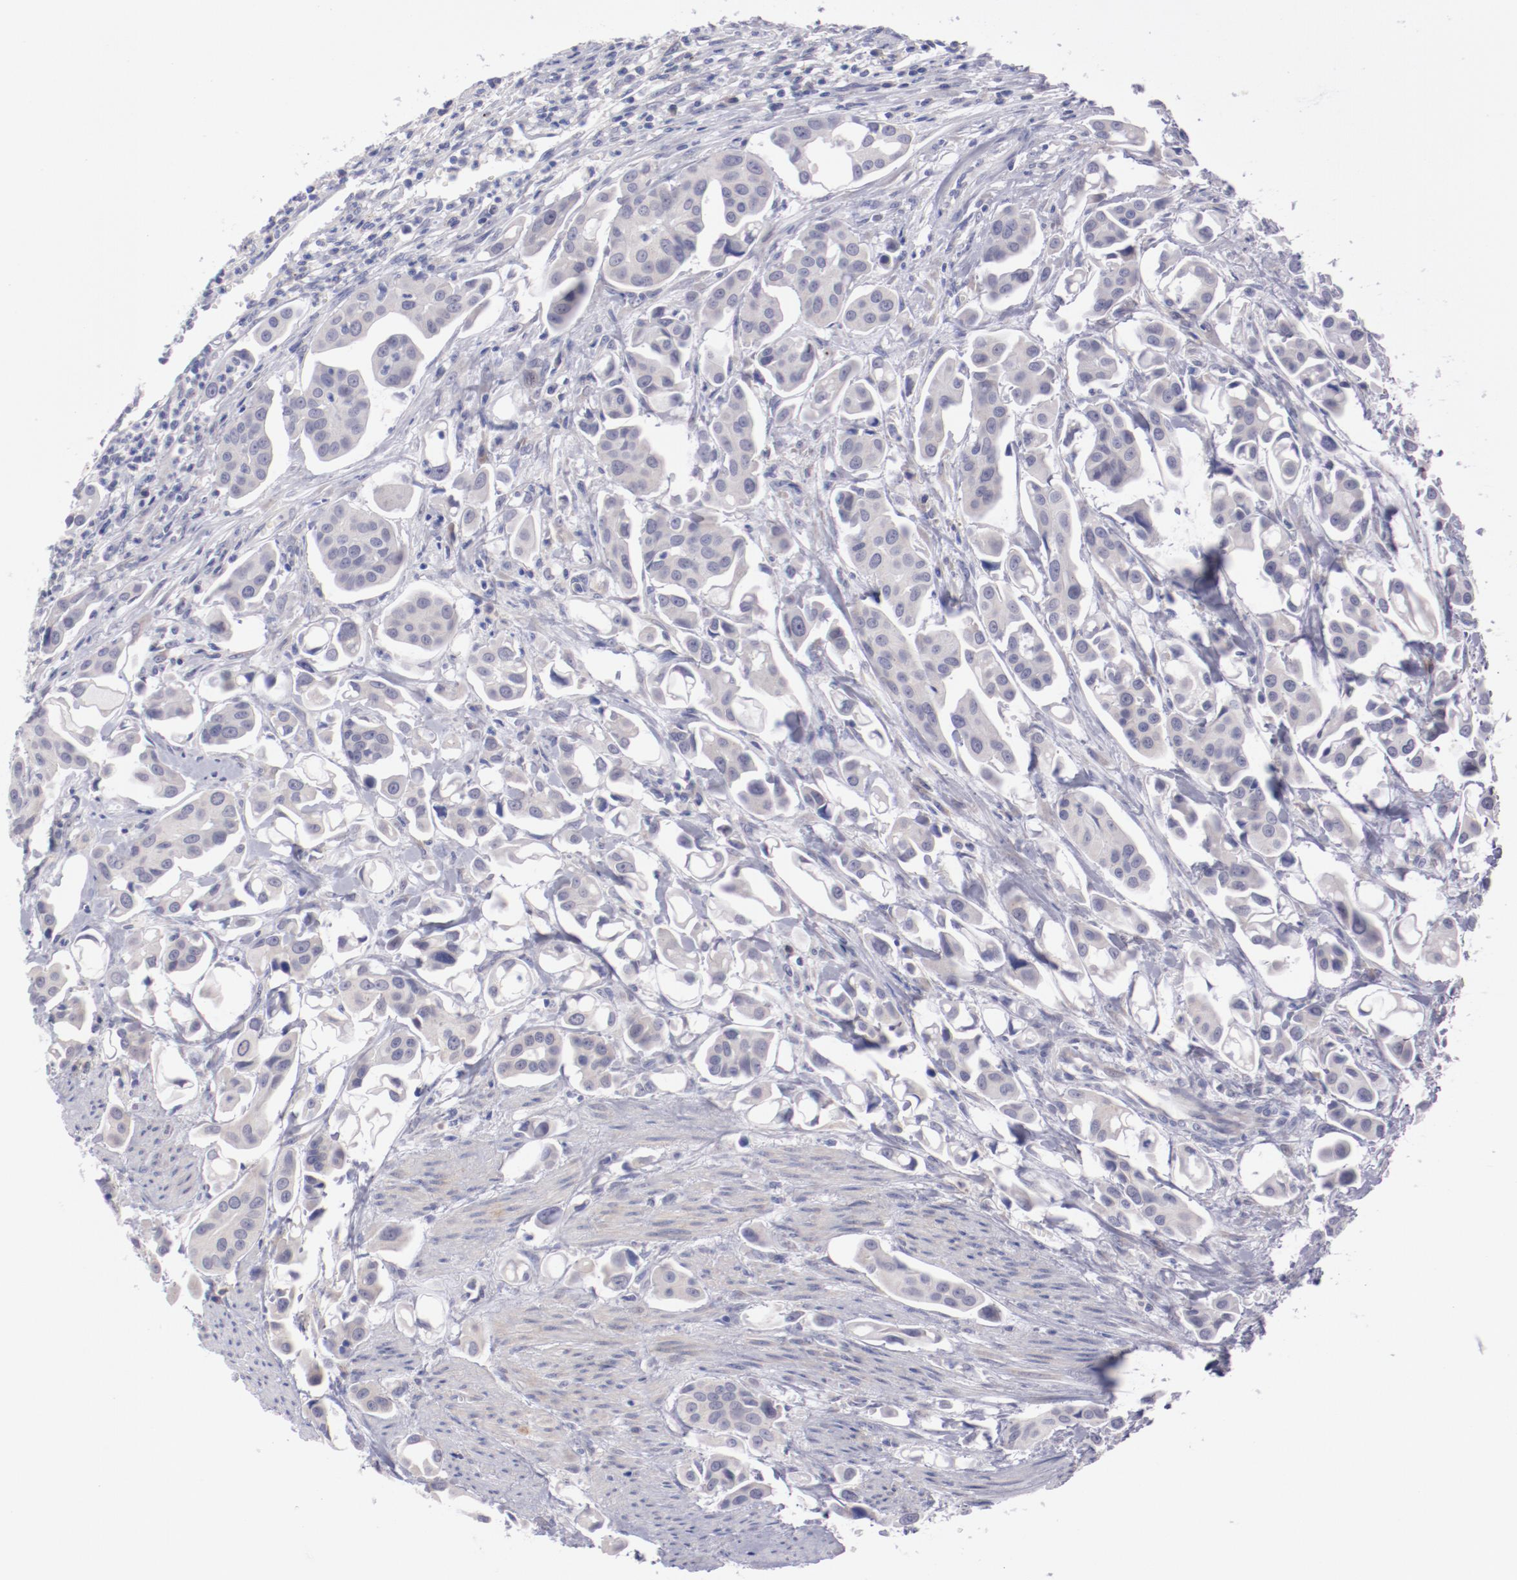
{"staining": {"intensity": "negative", "quantity": "none", "location": "none"}, "tissue": "urothelial cancer", "cell_type": "Tumor cells", "image_type": "cancer", "snomed": [{"axis": "morphology", "description": "Urothelial carcinoma, High grade"}, {"axis": "topography", "description": "Urinary bladder"}], "caption": "Tumor cells show no significant protein positivity in urothelial carcinoma (high-grade). Brightfield microscopy of immunohistochemistry stained with DAB (brown) and hematoxylin (blue), captured at high magnification.", "gene": "TRAF3", "patient": {"sex": "male", "age": 66}}